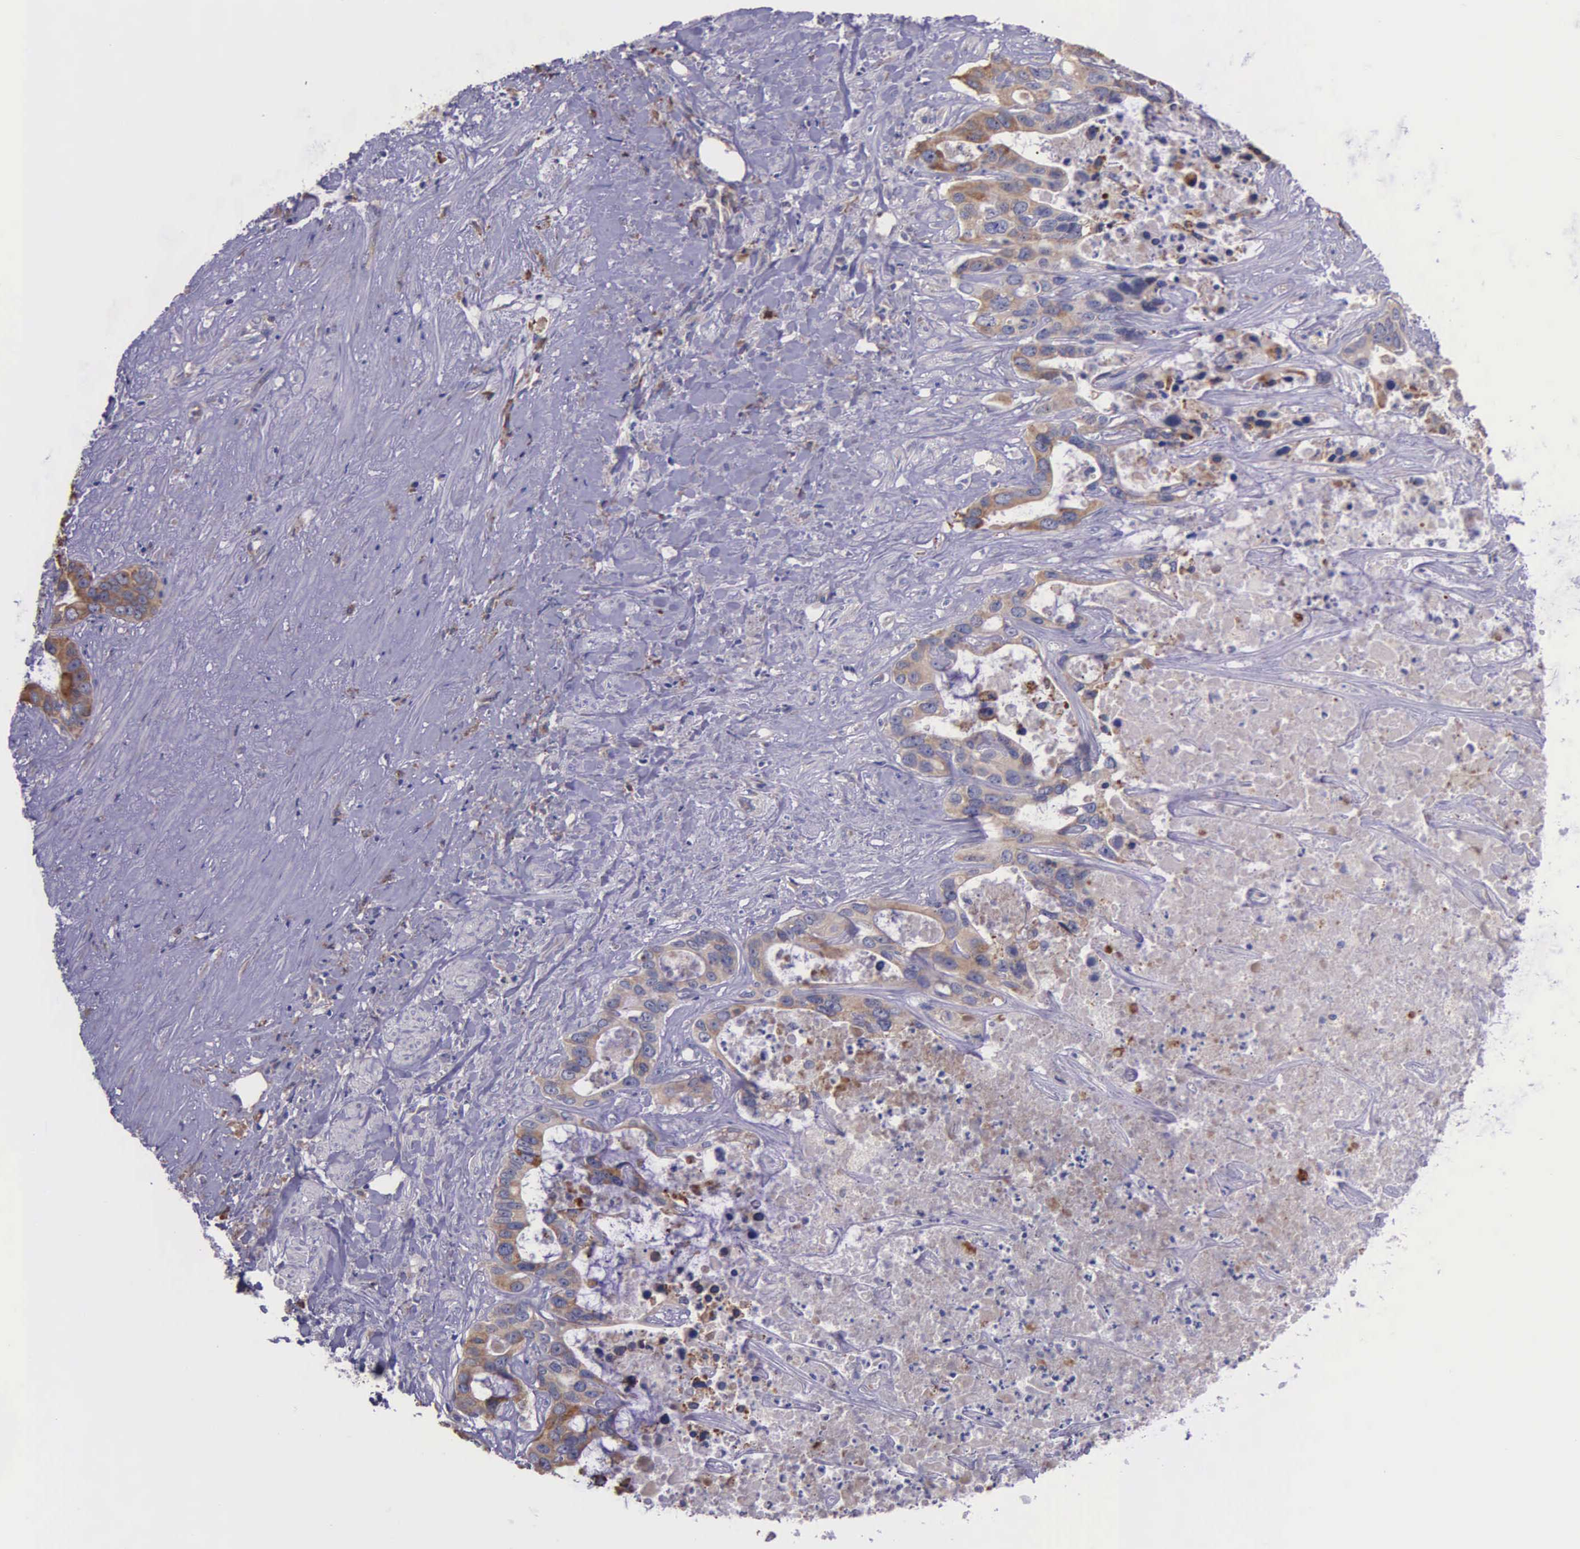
{"staining": {"intensity": "weak", "quantity": ">75%", "location": "cytoplasmic/membranous"}, "tissue": "liver cancer", "cell_type": "Tumor cells", "image_type": "cancer", "snomed": [{"axis": "morphology", "description": "Cholangiocarcinoma"}, {"axis": "topography", "description": "Liver"}], "caption": "This is a photomicrograph of immunohistochemistry staining of liver cholangiocarcinoma, which shows weak expression in the cytoplasmic/membranous of tumor cells.", "gene": "ZC3H12B", "patient": {"sex": "female", "age": 65}}